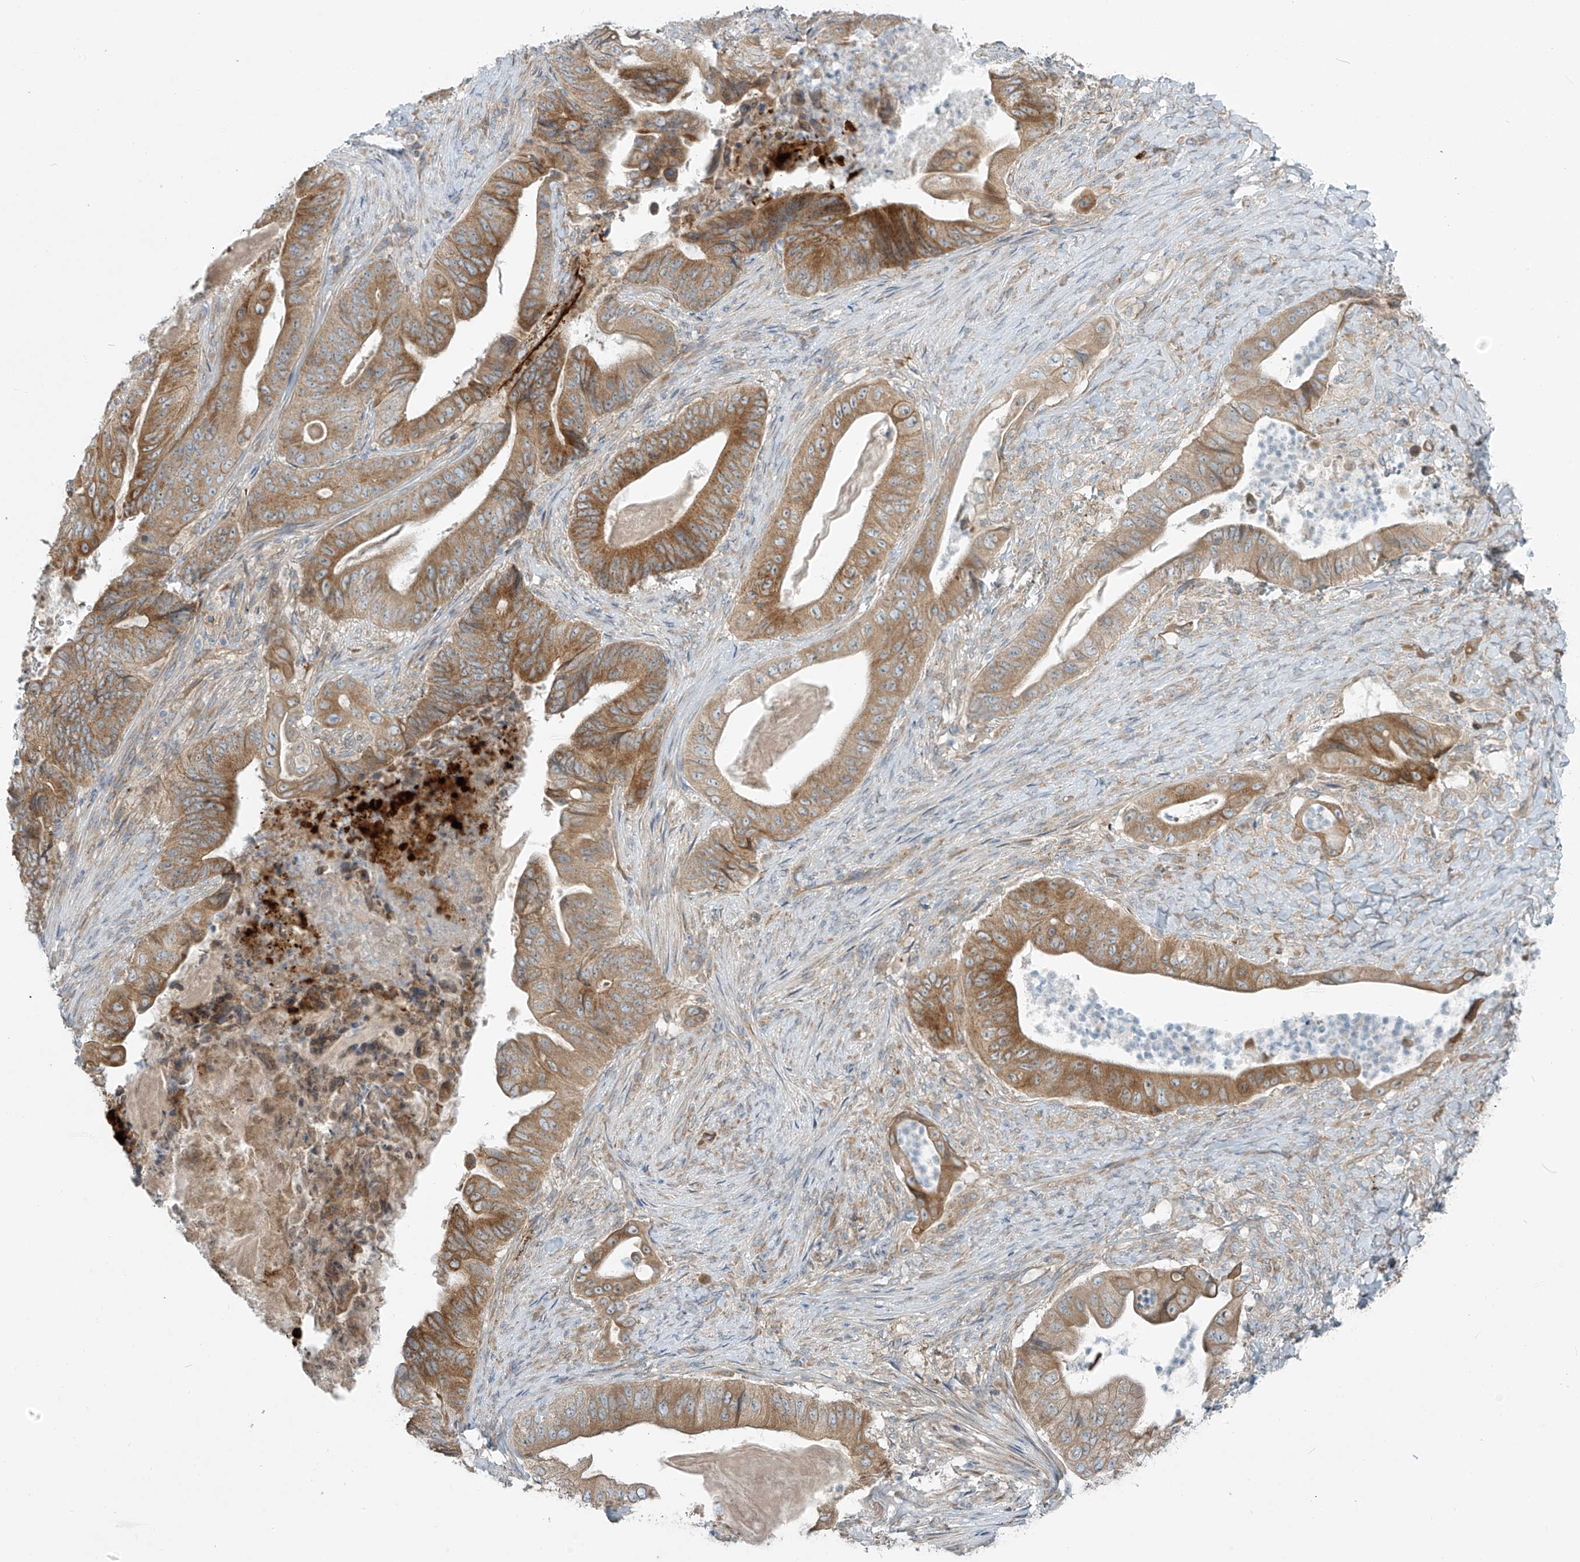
{"staining": {"intensity": "moderate", "quantity": ">75%", "location": "cytoplasmic/membranous"}, "tissue": "stomach cancer", "cell_type": "Tumor cells", "image_type": "cancer", "snomed": [{"axis": "morphology", "description": "Adenocarcinoma, NOS"}, {"axis": "topography", "description": "Stomach"}], "caption": "This is an image of IHC staining of stomach cancer (adenocarcinoma), which shows moderate positivity in the cytoplasmic/membranous of tumor cells.", "gene": "LZTS3", "patient": {"sex": "female", "age": 73}}